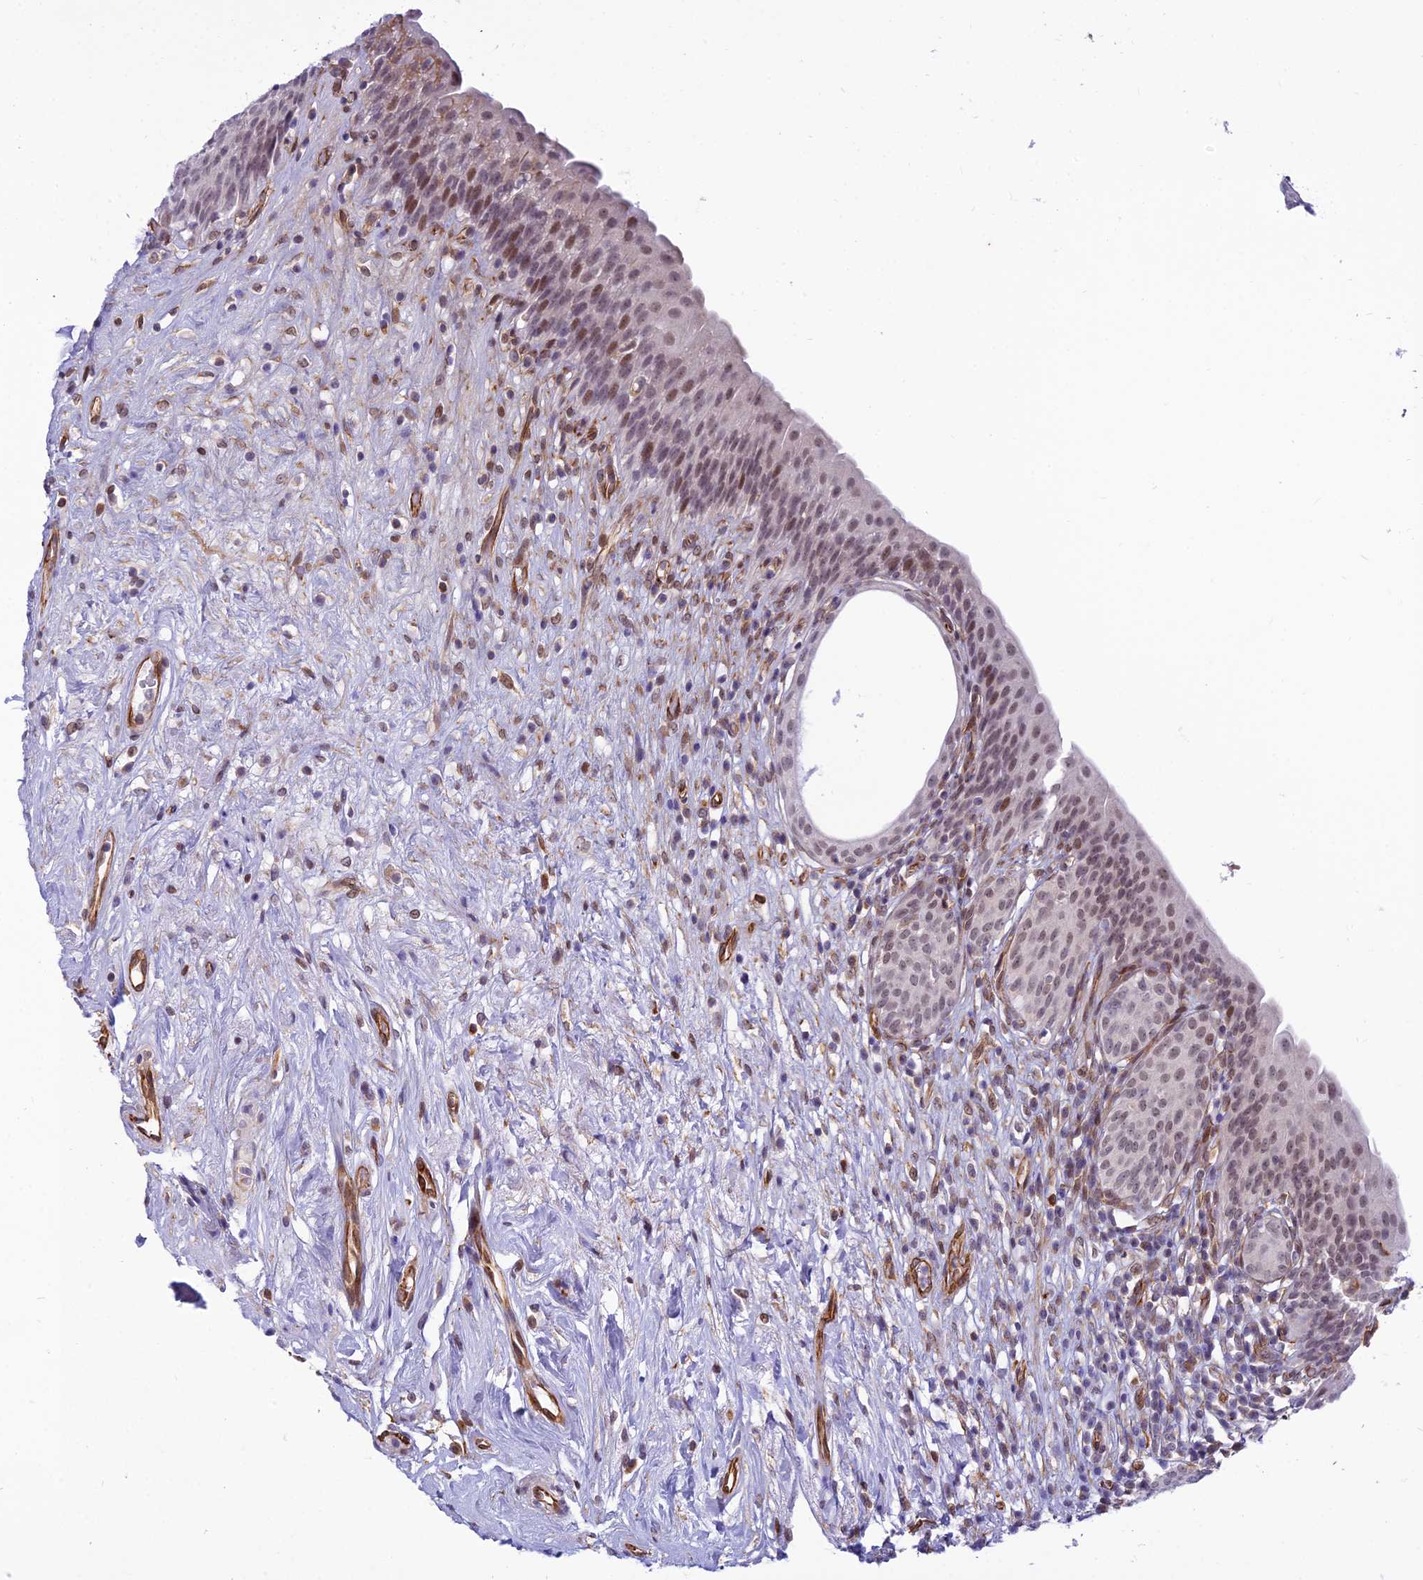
{"staining": {"intensity": "moderate", "quantity": ">75%", "location": "nuclear"}, "tissue": "urinary bladder", "cell_type": "Urothelial cells", "image_type": "normal", "snomed": [{"axis": "morphology", "description": "Normal tissue, NOS"}, {"axis": "topography", "description": "Urinary bladder"}], "caption": "This histopathology image shows normal urinary bladder stained with immunohistochemistry (IHC) to label a protein in brown. The nuclear of urothelial cells show moderate positivity for the protein. Nuclei are counter-stained blue.", "gene": "SAPCD2", "patient": {"sex": "male", "age": 83}}